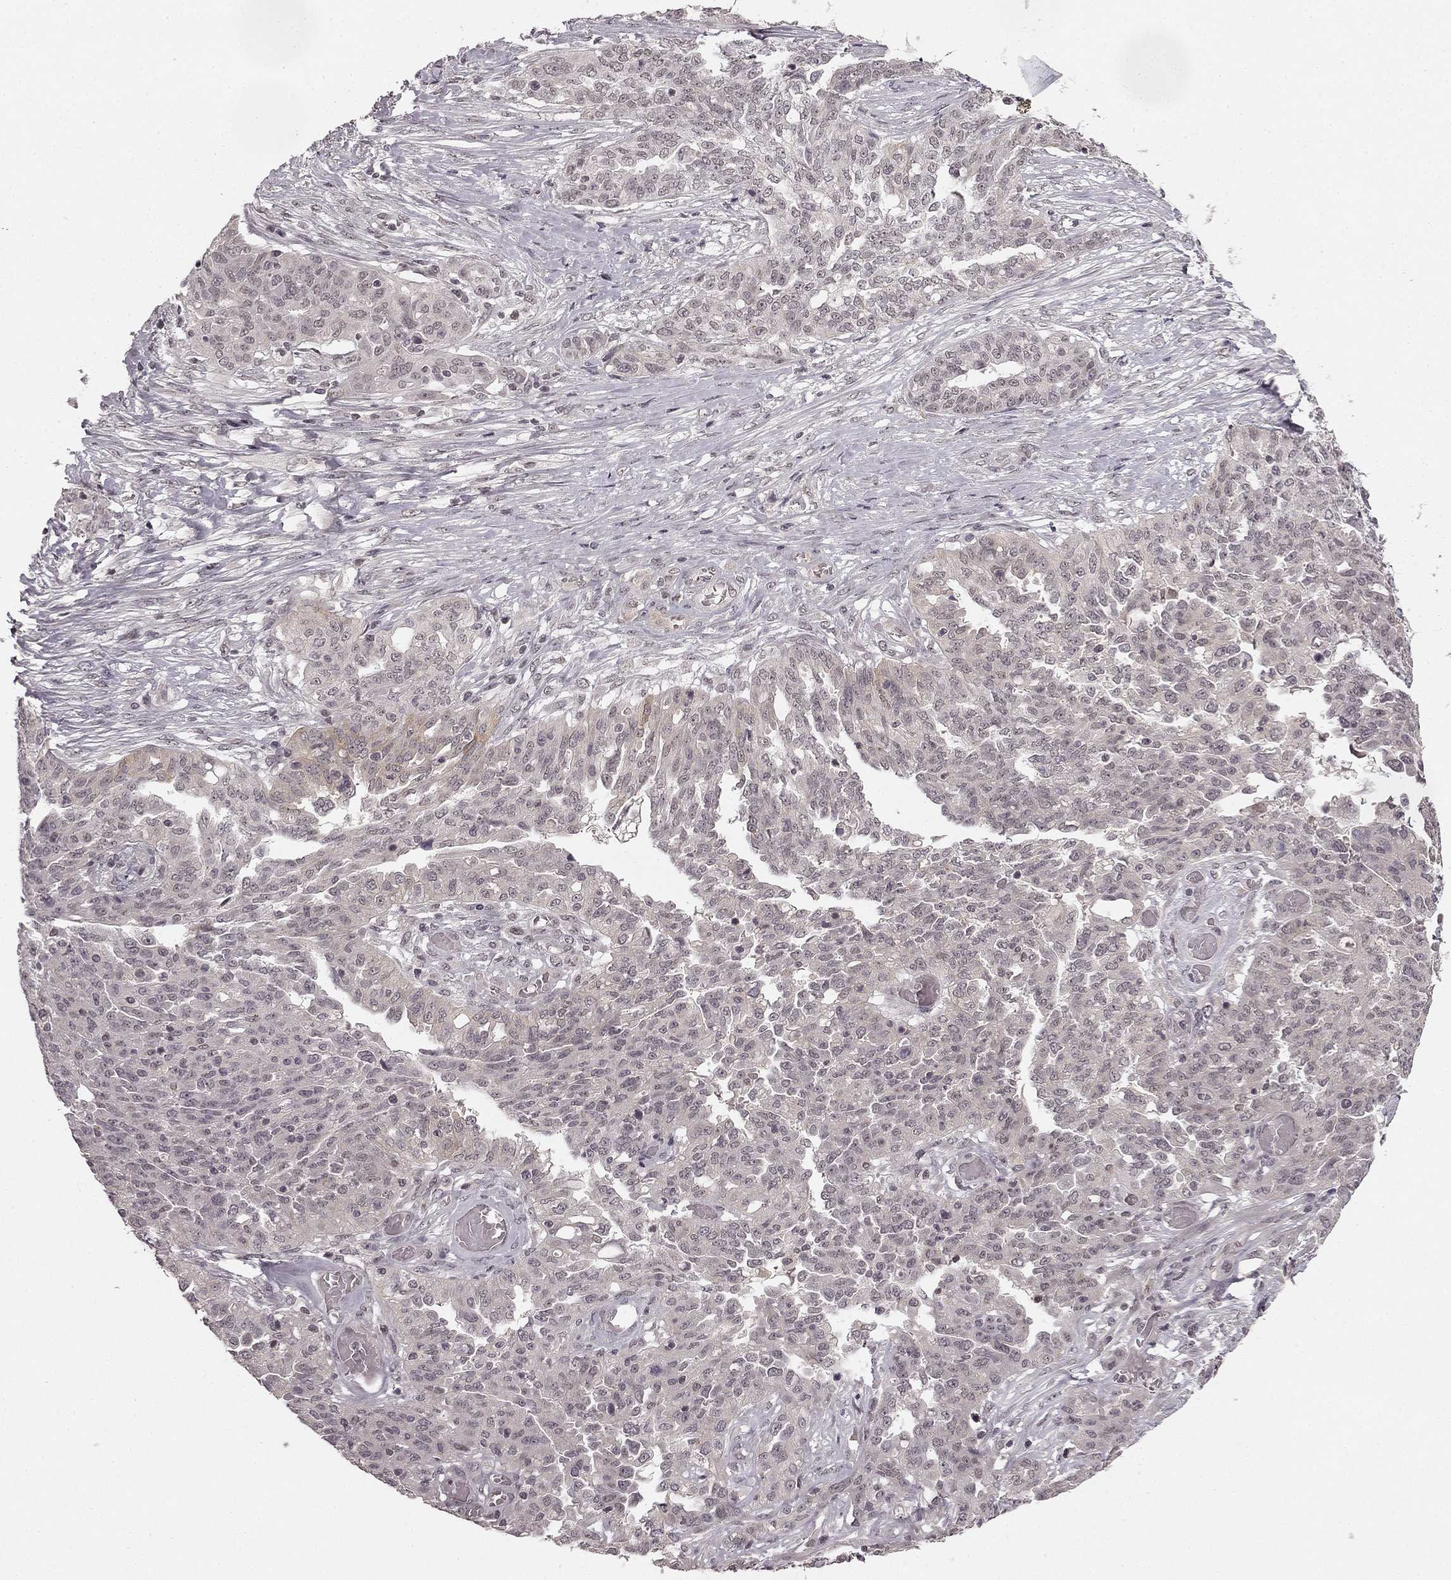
{"staining": {"intensity": "weak", "quantity": "<25%", "location": "cytoplasmic/membranous"}, "tissue": "ovarian cancer", "cell_type": "Tumor cells", "image_type": "cancer", "snomed": [{"axis": "morphology", "description": "Cystadenocarcinoma, serous, NOS"}, {"axis": "topography", "description": "Ovary"}], "caption": "Immunohistochemical staining of serous cystadenocarcinoma (ovarian) exhibits no significant positivity in tumor cells.", "gene": "HCN4", "patient": {"sex": "female", "age": 67}}